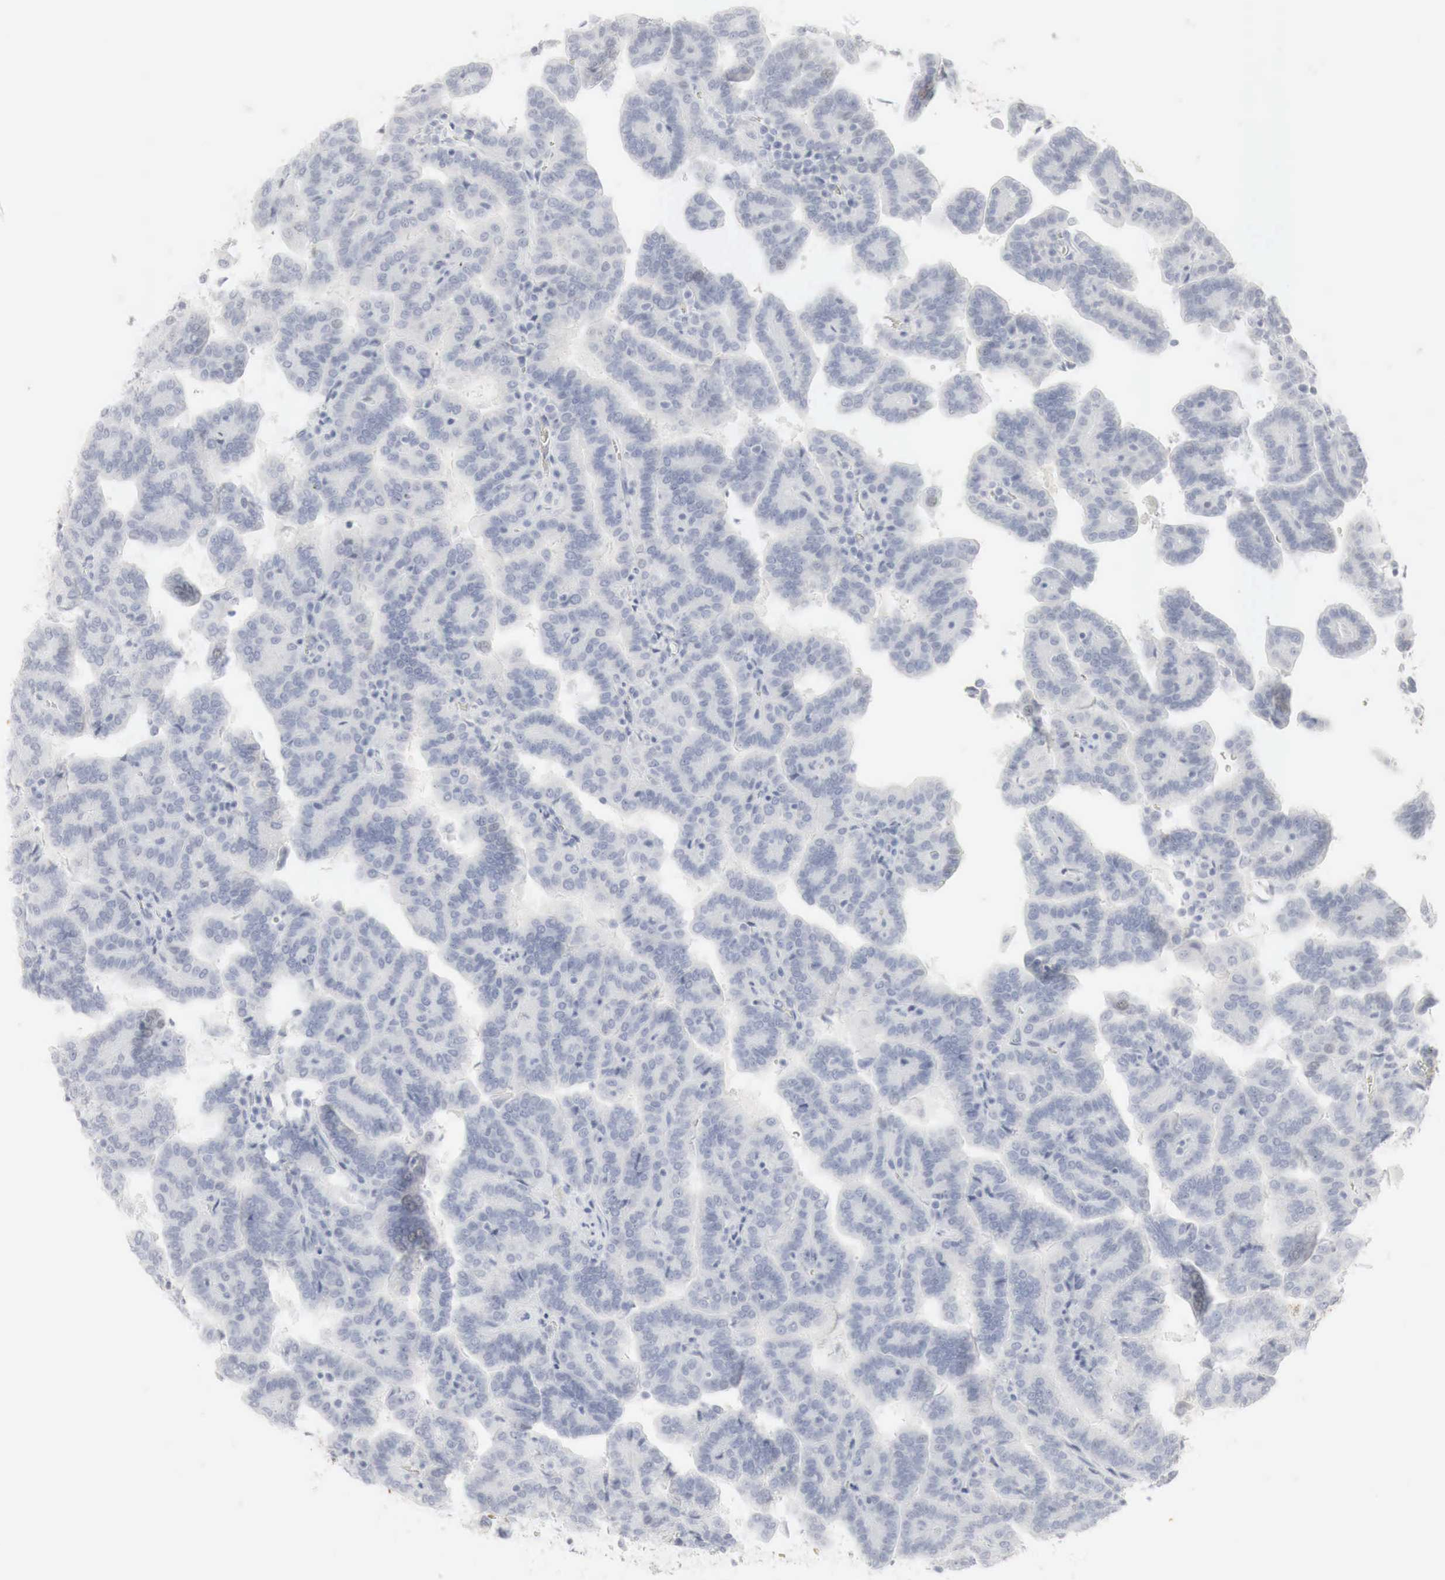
{"staining": {"intensity": "negative", "quantity": "none", "location": "none"}, "tissue": "renal cancer", "cell_type": "Tumor cells", "image_type": "cancer", "snomed": [{"axis": "morphology", "description": "Adenocarcinoma, NOS"}, {"axis": "topography", "description": "Kidney"}], "caption": "Photomicrograph shows no protein positivity in tumor cells of adenocarcinoma (renal) tissue.", "gene": "TP63", "patient": {"sex": "male", "age": 61}}